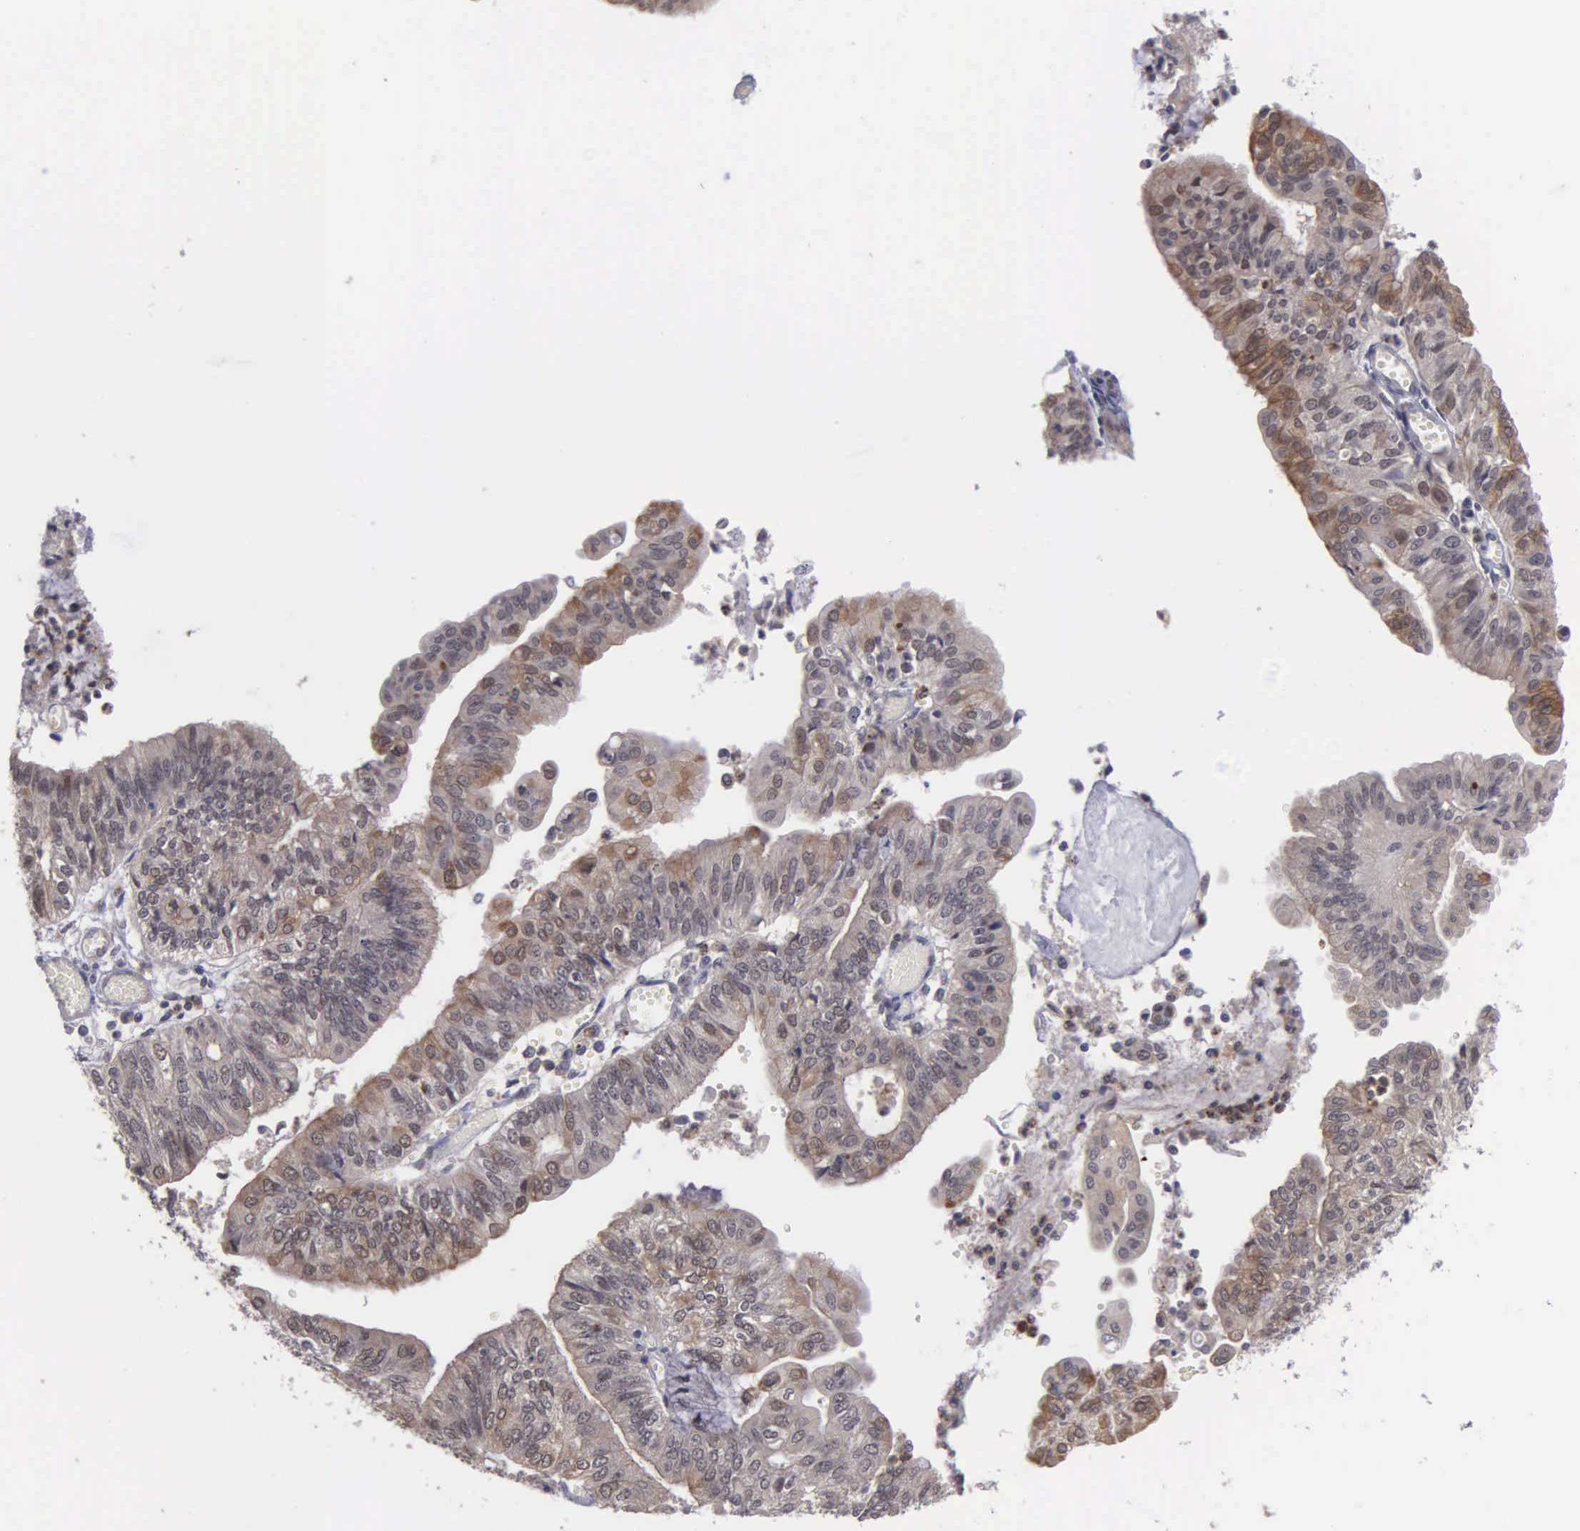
{"staining": {"intensity": "weak", "quantity": ">75%", "location": "cytoplasmic/membranous"}, "tissue": "endometrial cancer", "cell_type": "Tumor cells", "image_type": "cancer", "snomed": [{"axis": "morphology", "description": "Adenocarcinoma, NOS"}, {"axis": "topography", "description": "Endometrium"}], "caption": "Brown immunohistochemical staining in endometrial adenocarcinoma shows weak cytoplasmic/membranous staining in about >75% of tumor cells. The protein is stained brown, and the nuclei are stained in blue (DAB IHC with brightfield microscopy, high magnification).", "gene": "MAP3K9", "patient": {"sex": "female", "age": 59}}